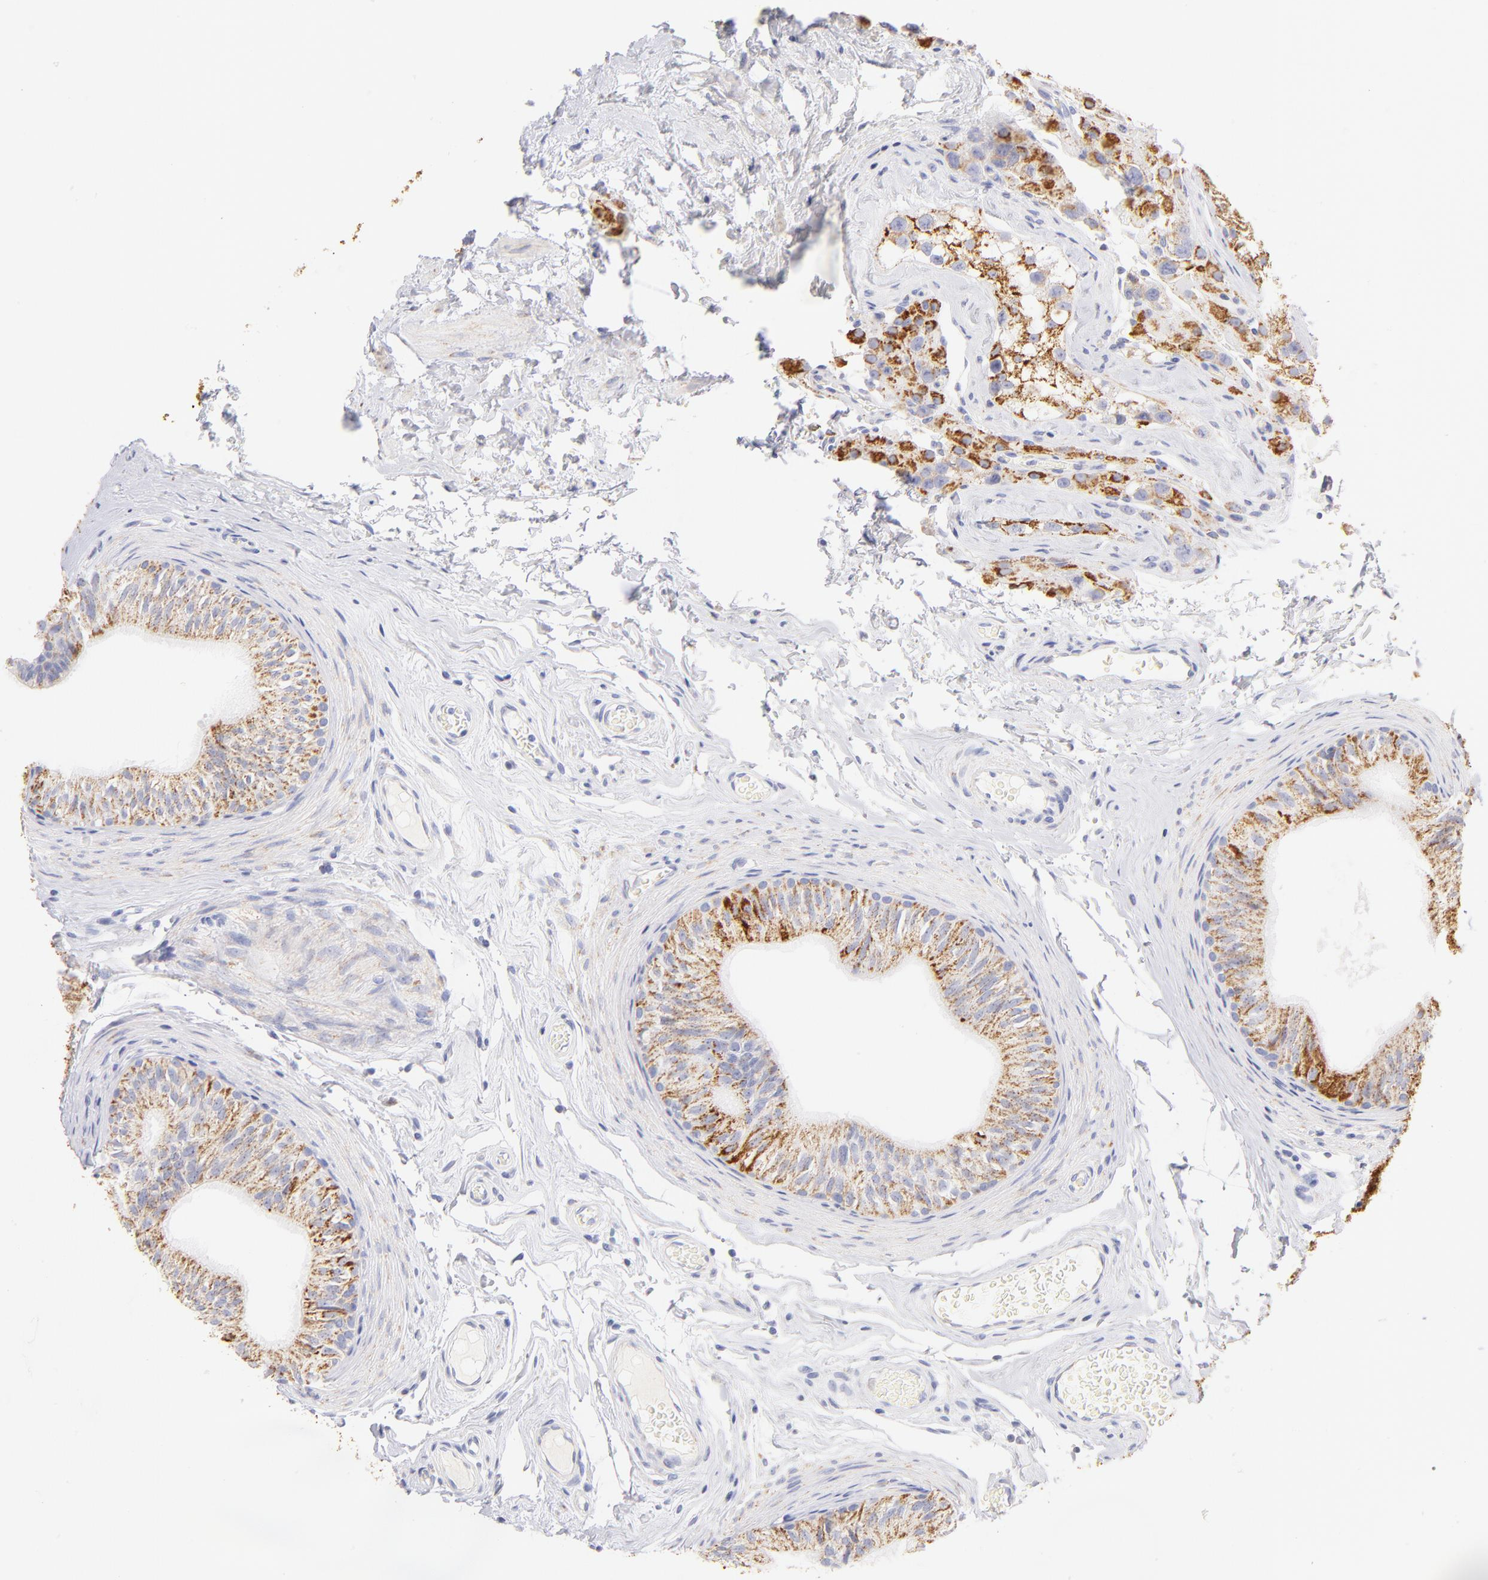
{"staining": {"intensity": "moderate", "quantity": ">75%", "location": "cytoplasmic/membranous"}, "tissue": "epididymis", "cell_type": "Glandular cells", "image_type": "normal", "snomed": [{"axis": "morphology", "description": "Normal tissue, NOS"}, {"axis": "topography", "description": "Testis"}, {"axis": "topography", "description": "Epididymis"}], "caption": "Immunohistochemistry (IHC) histopathology image of normal human epididymis stained for a protein (brown), which demonstrates medium levels of moderate cytoplasmic/membranous expression in approximately >75% of glandular cells.", "gene": "AIFM1", "patient": {"sex": "male", "age": 36}}